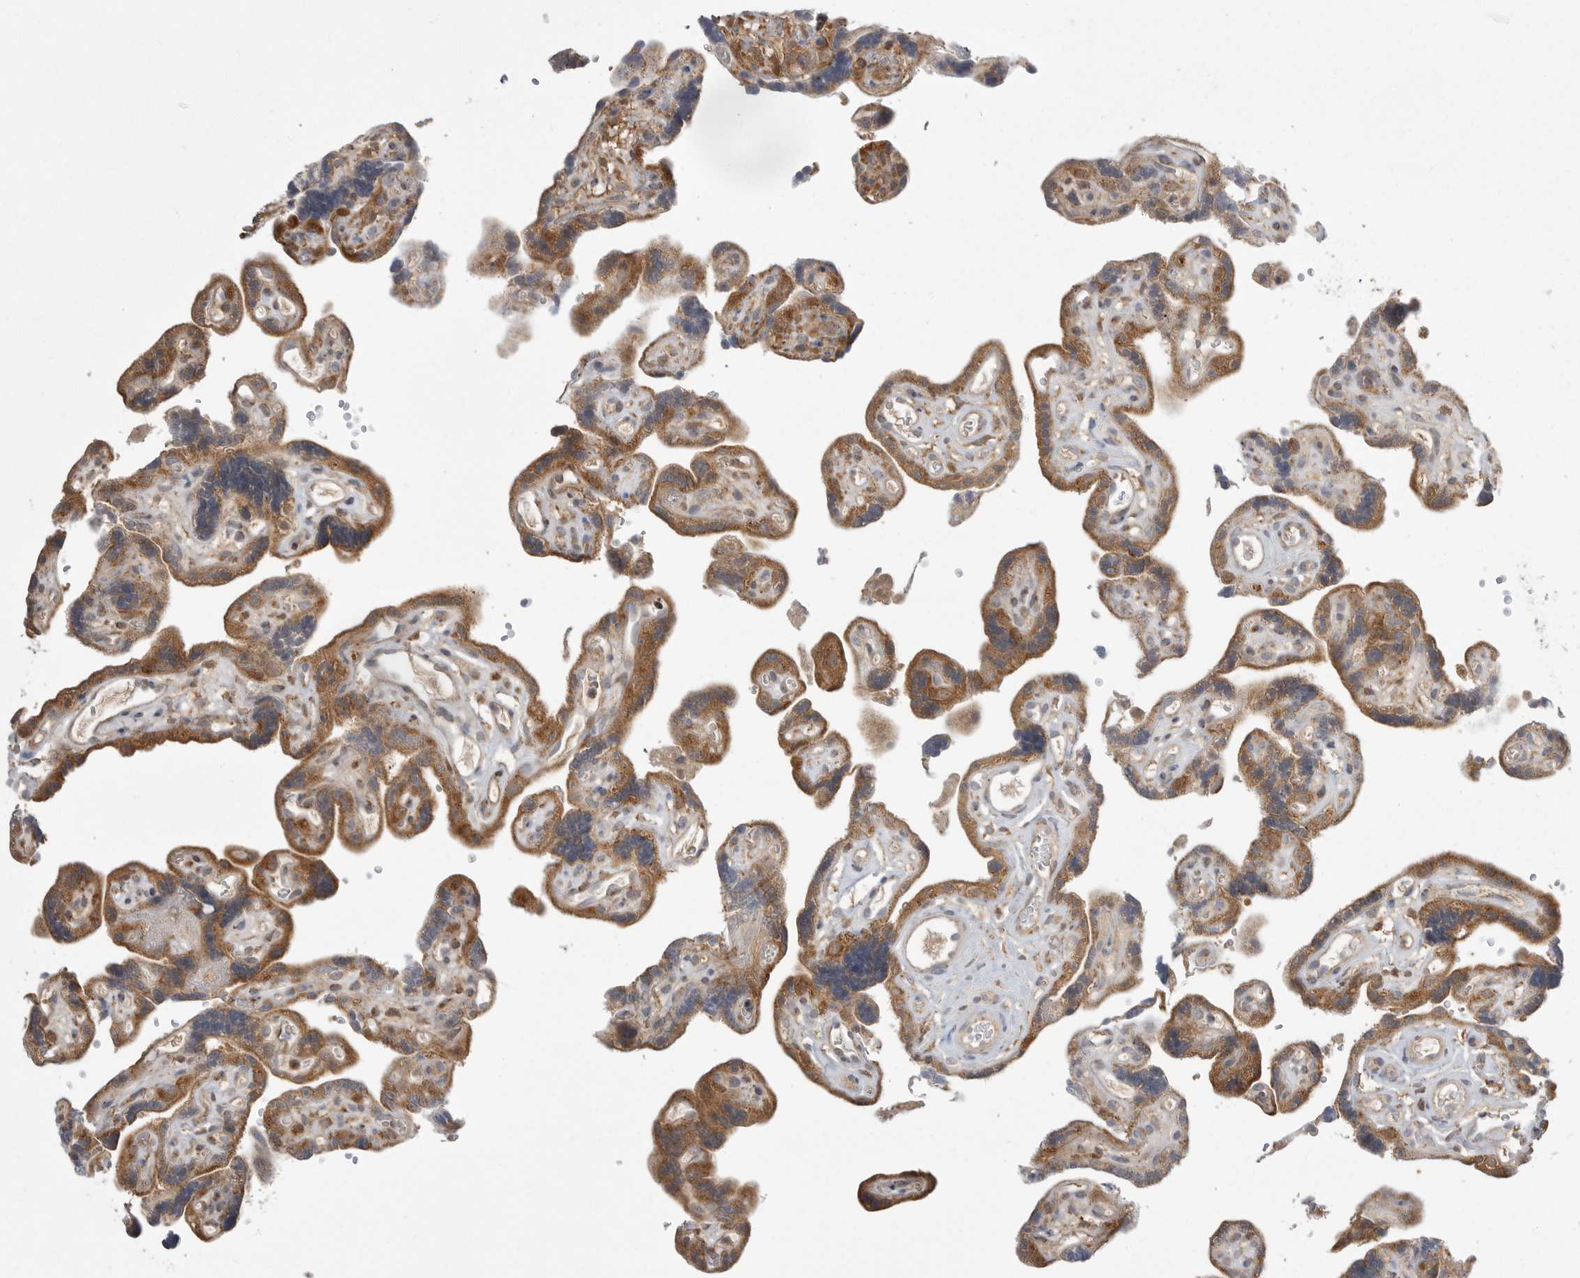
{"staining": {"intensity": "moderate", "quantity": ">75%", "location": "cytoplasmic/membranous"}, "tissue": "placenta", "cell_type": "Decidual cells", "image_type": "normal", "snomed": [{"axis": "morphology", "description": "Normal tissue, NOS"}, {"axis": "topography", "description": "Placenta"}], "caption": "Immunohistochemistry (IHC) of normal human placenta reveals medium levels of moderate cytoplasmic/membranous expression in approximately >75% of decidual cells.", "gene": "KYAT3", "patient": {"sex": "female", "age": 30}}